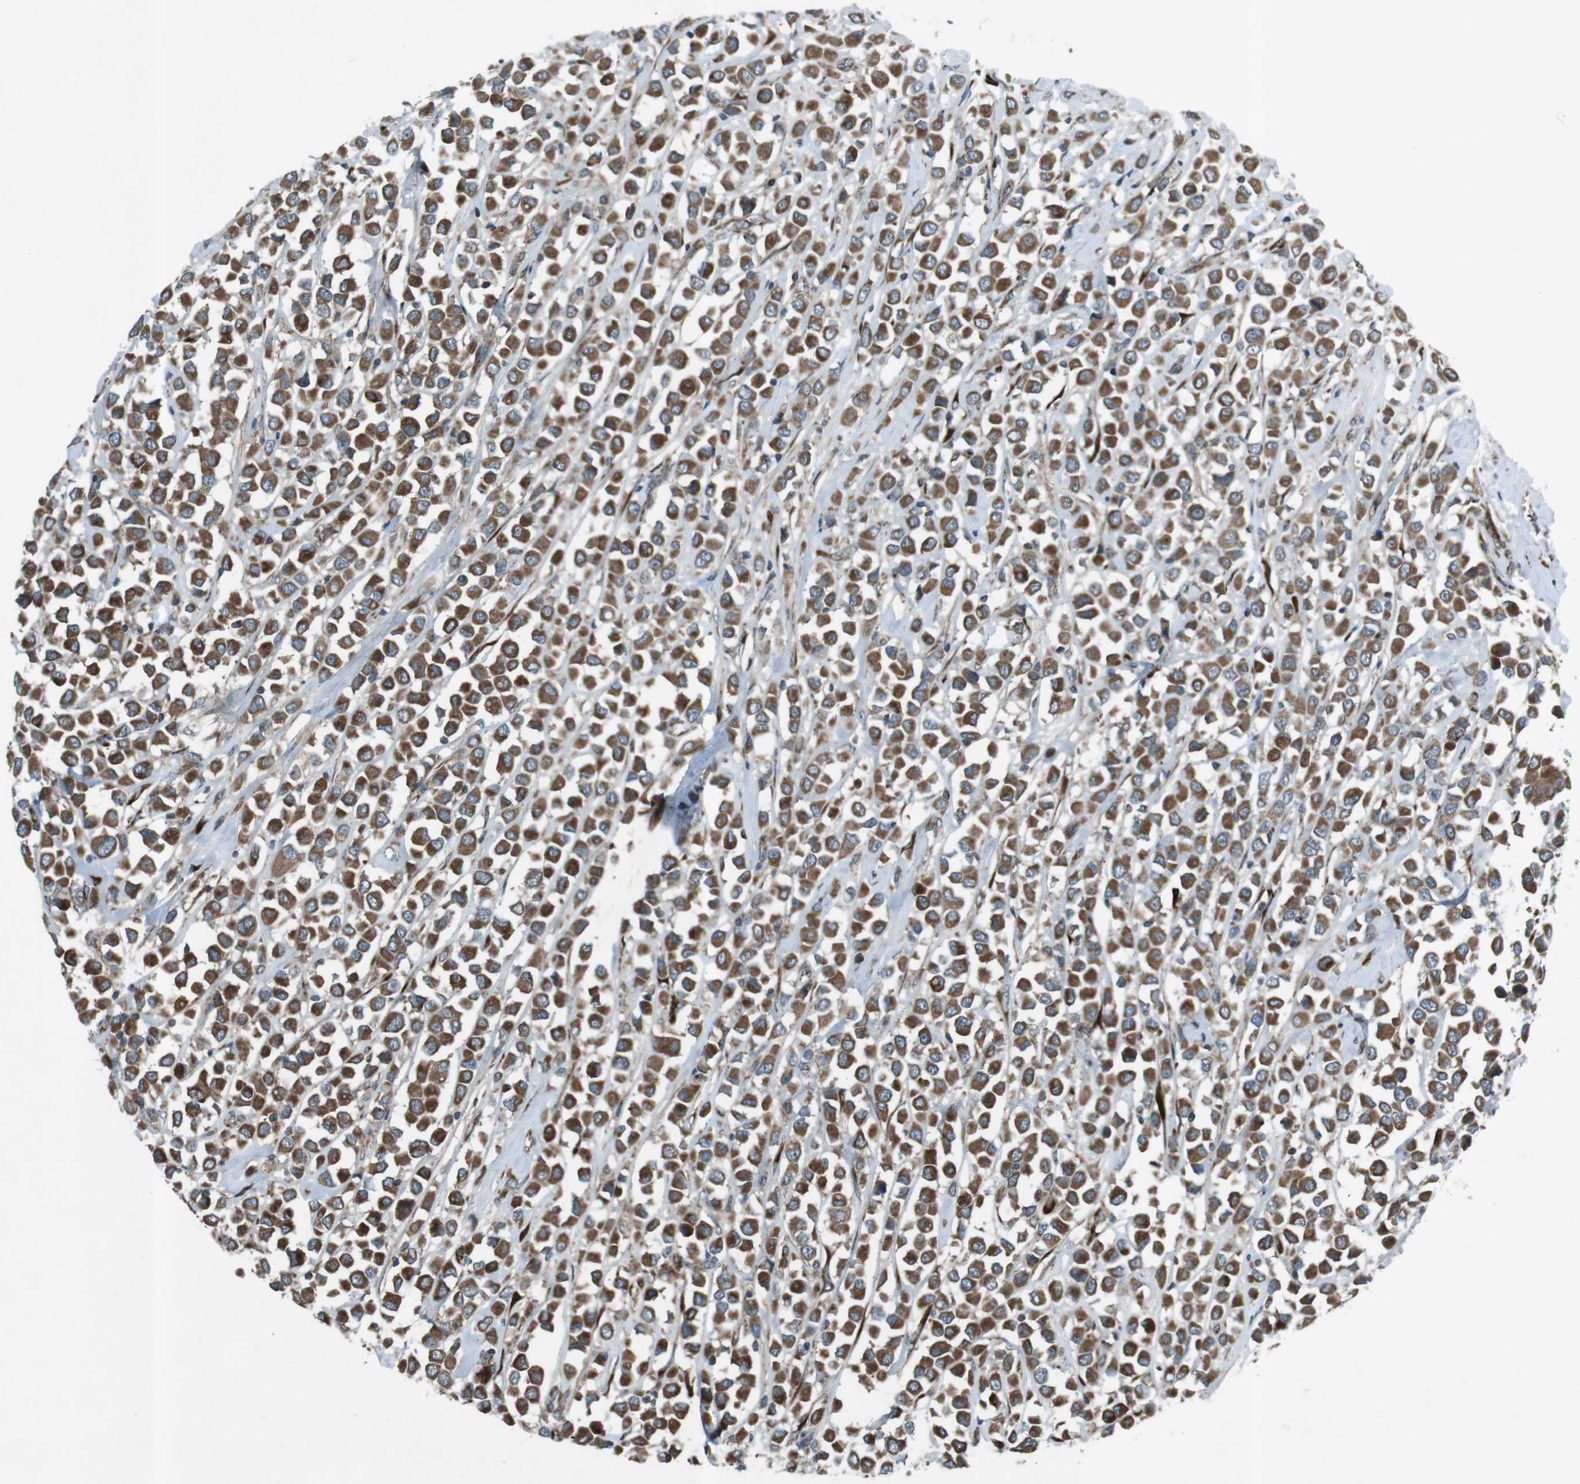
{"staining": {"intensity": "strong", "quantity": ">75%", "location": "cytoplasmic/membranous"}, "tissue": "breast cancer", "cell_type": "Tumor cells", "image_type": "cancer", "snomed": [{"axis": "morphology", "description": "Duct carcinoma"}, {"axis": "topography", "description": "Breast"}], "caption": "Immunohistochemistry image of neoplastic tissue: breast invasive ductal carcinoma stained using IHC reveals high levels of strong protein expression localized specifically in the cytoplasmic/membranous of tumor cells, appearing as a cytoplasmic/membranous brown color.", "gene": "SLC41A1", "patient": {"sex": "female", "age": 61}}